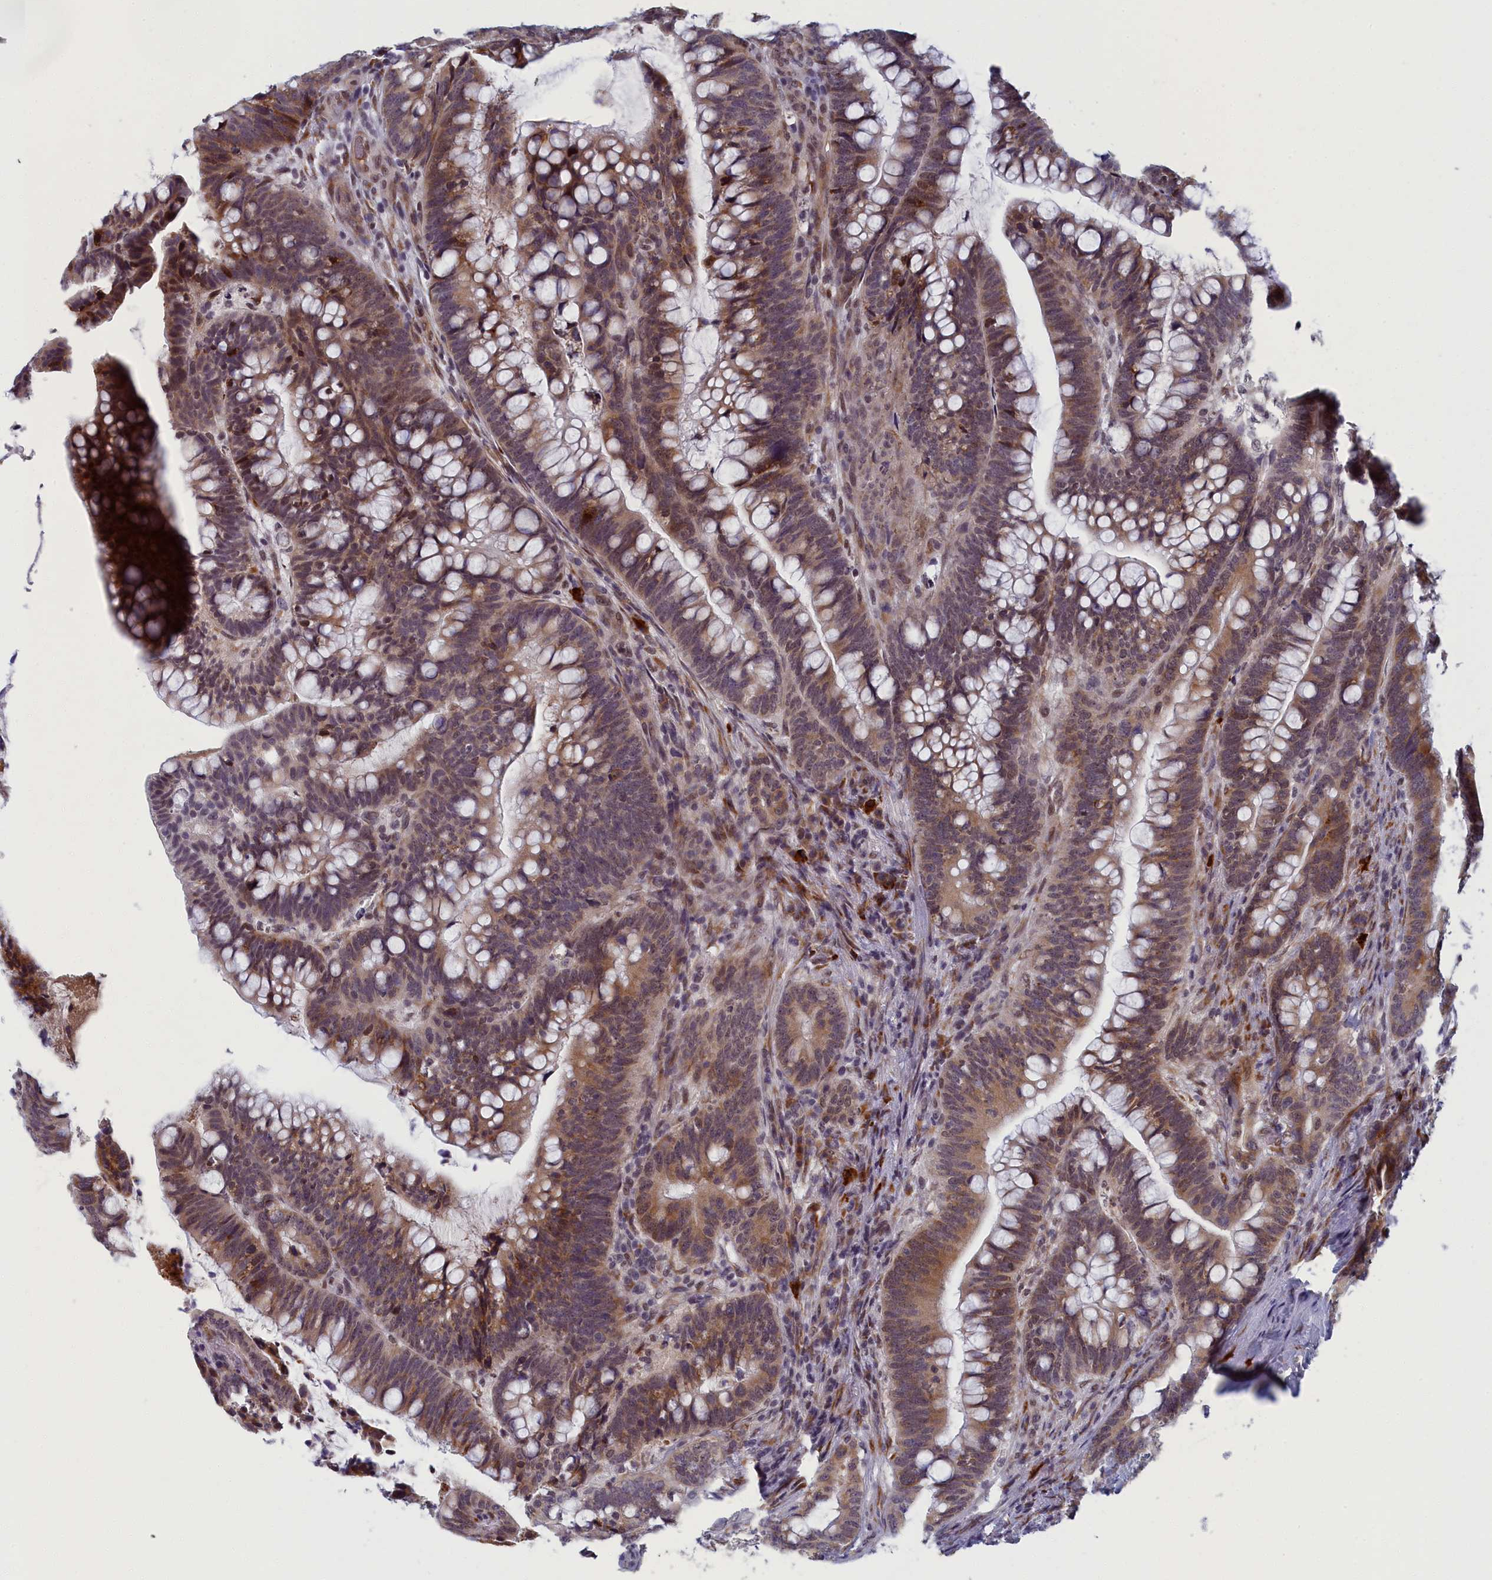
{"staining": {"intensity": "moderate", "quantity": "25%-75%", "location": "cytoplasmic/membranous,nuclear"}, "tissue": "colorectal cancer", "cell_type": "Tumor cells", "image_type": "cancer", "snomed": [{"axis": "morphology", "description": "Adenocarcinoma, NOS"}, {"axis": "topography", "description": "Colon"}], "caption": "The photomicrograph shows a brown stain indicating the presence of a protein in the cytoplasmic/membranous and nuclear of tumor cells in colorectal cancer (adenocarcinoma).", "gene": "DNAJC17", "patient": {"sex": "female", "age": 66}}